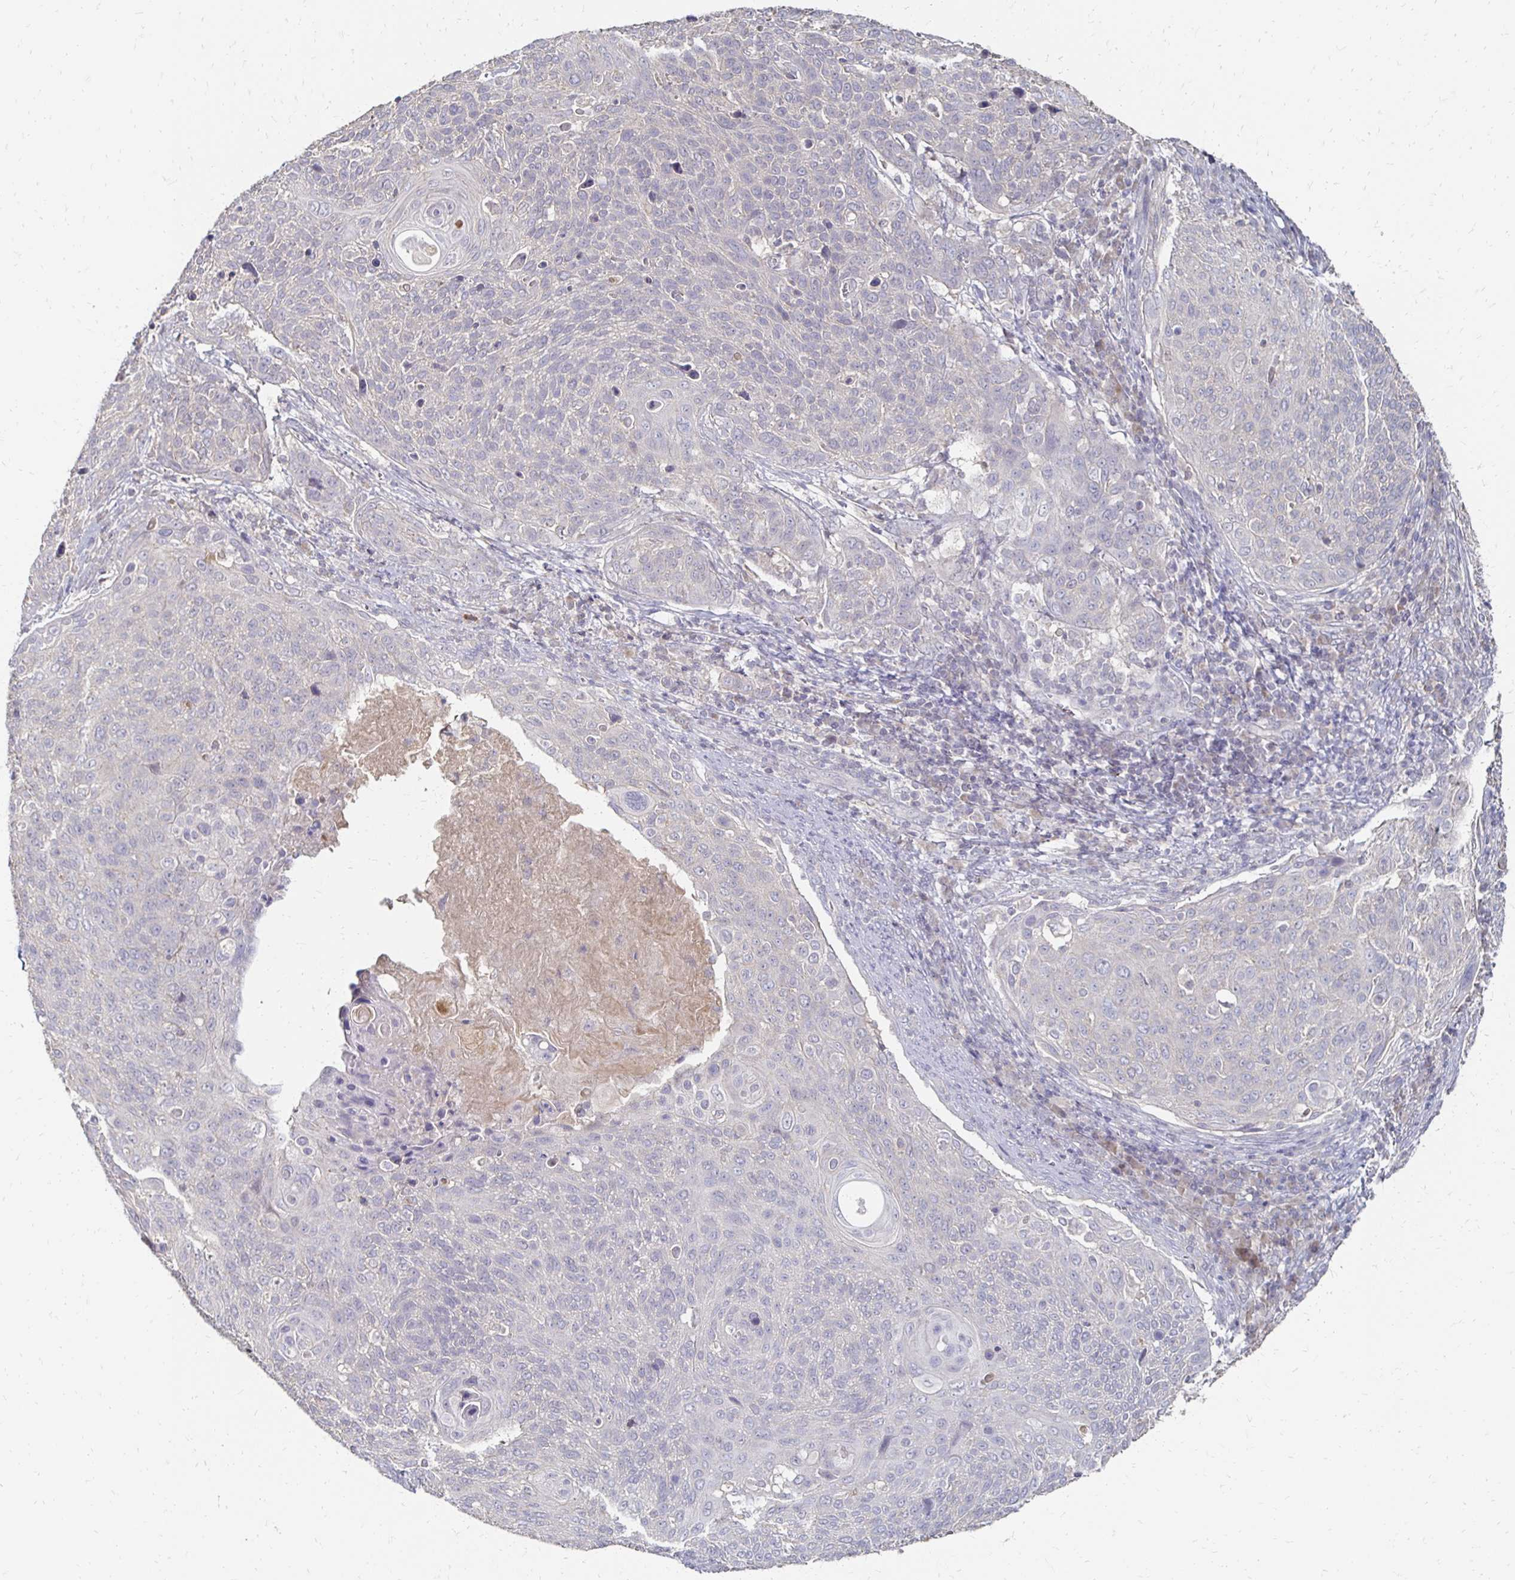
{"staining": {"intensity": "negative", "quantity": "none", "location": "none"}, "tissue": "cervical cancer", "cell_type": "Tumor cells", "image_type": "cancer", "snomed": [{"axis": "morphology", "description": "Squamous cell carcinoma, NOS"}, {"axis": "topography", "description": "Cervix"}], "caption": "Tumor cells show no significant staining in cervical cancer (squamous cell carcinoma). (Brightfield microscopy of DAB immunohistochemistry at high magnification).", "gene": "ZNF727", "patient": {"sex": "female", "age": 31}}